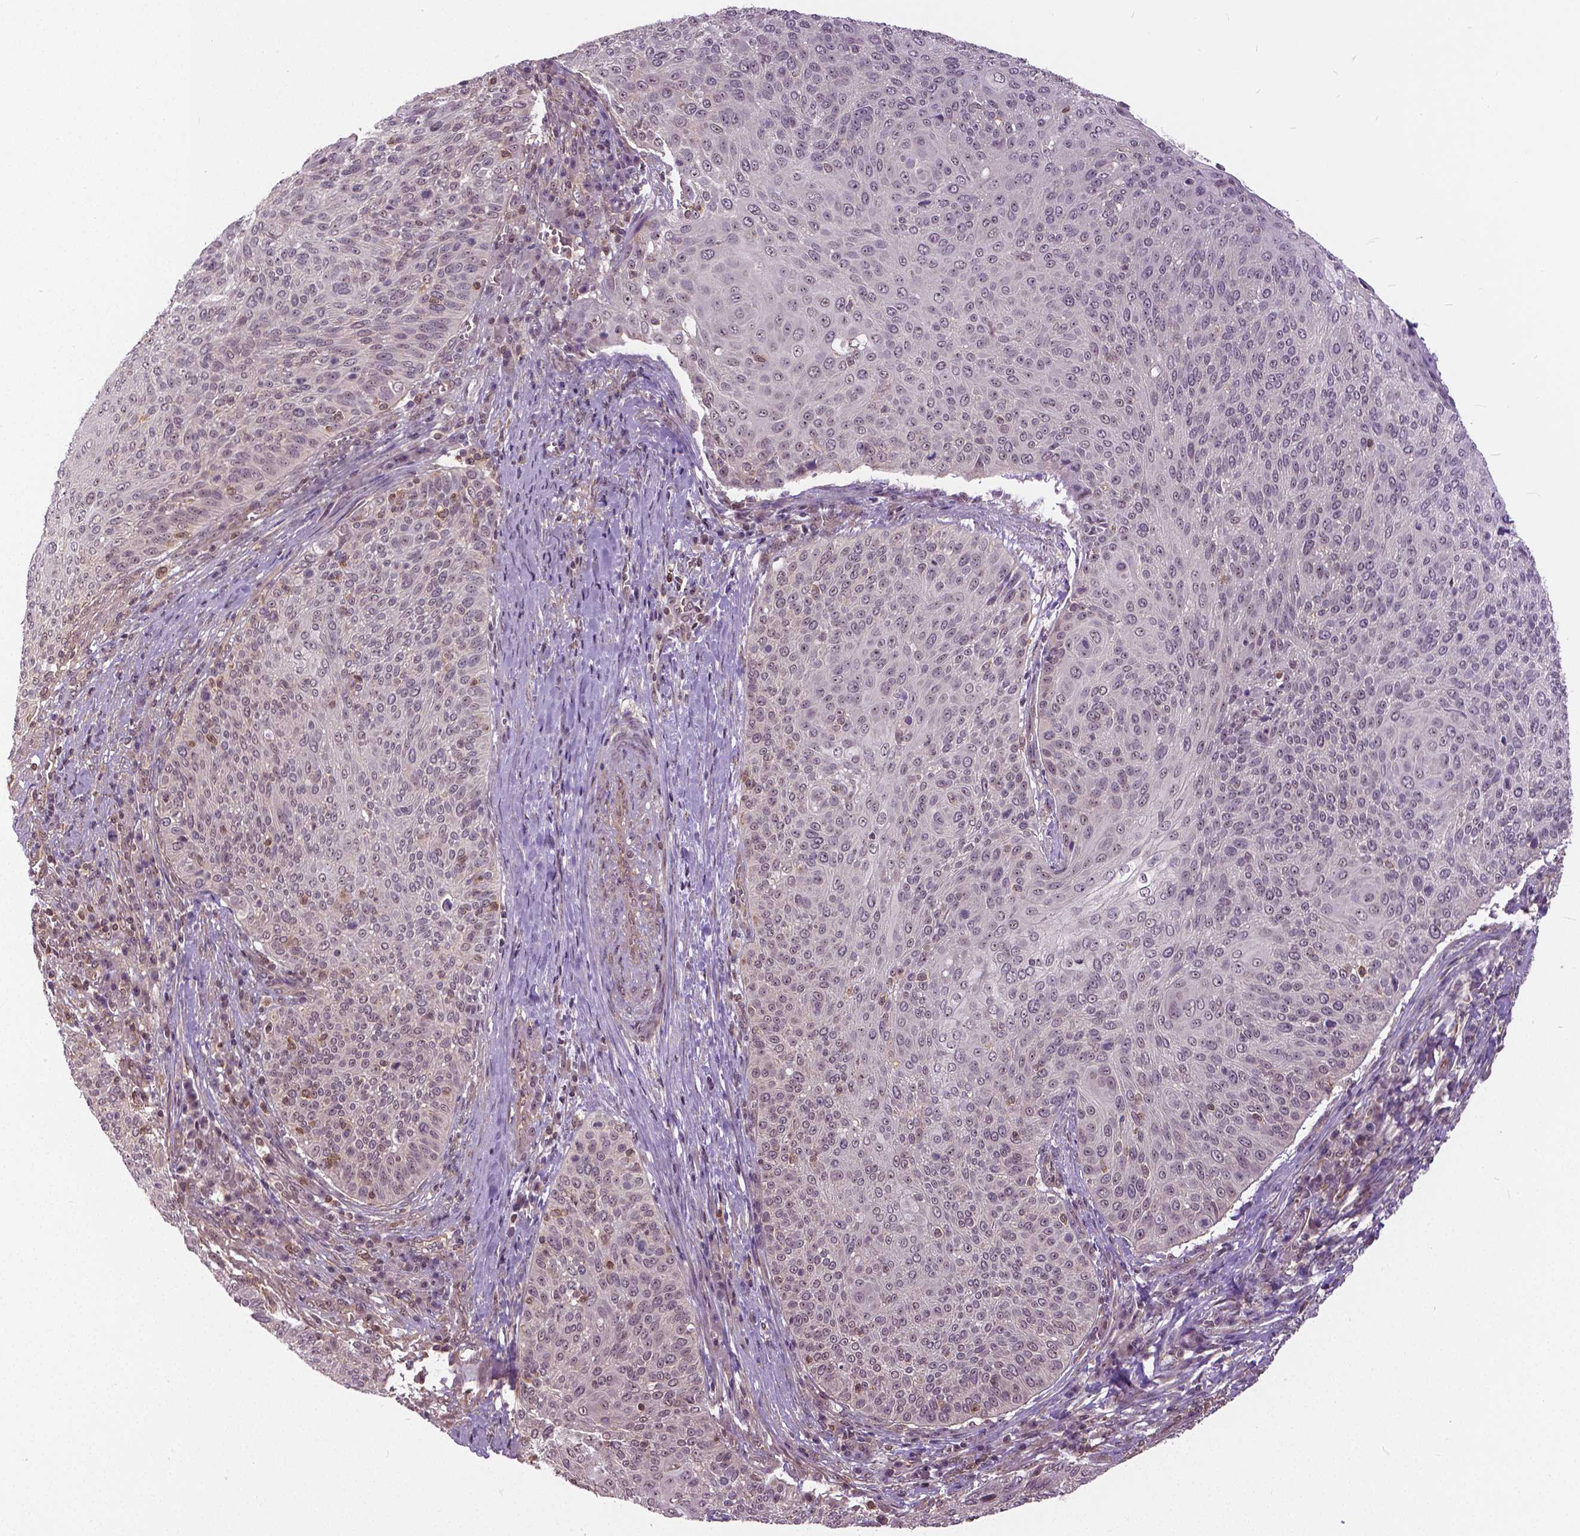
{"staining": {"intensity": "negative", "quantity": "none", "location": "none"}, "tissue": "cervical cancer", "cell_type": "Tumor cells", "image_type": "cancer", "snomed": [{"axis": "morphology", "description": "Squamous cell carcinoma, NOS"}, {"axis": "topography", "description": "Cervix"}], "caption": "A high-resolution image shows immunohistochemistry staining of cervical squamous cell carcinoma, which exhibits no significant positivity in tumor cells.", "gene": "ANXA13", "patient": {"sex": "female", "age": 31}}